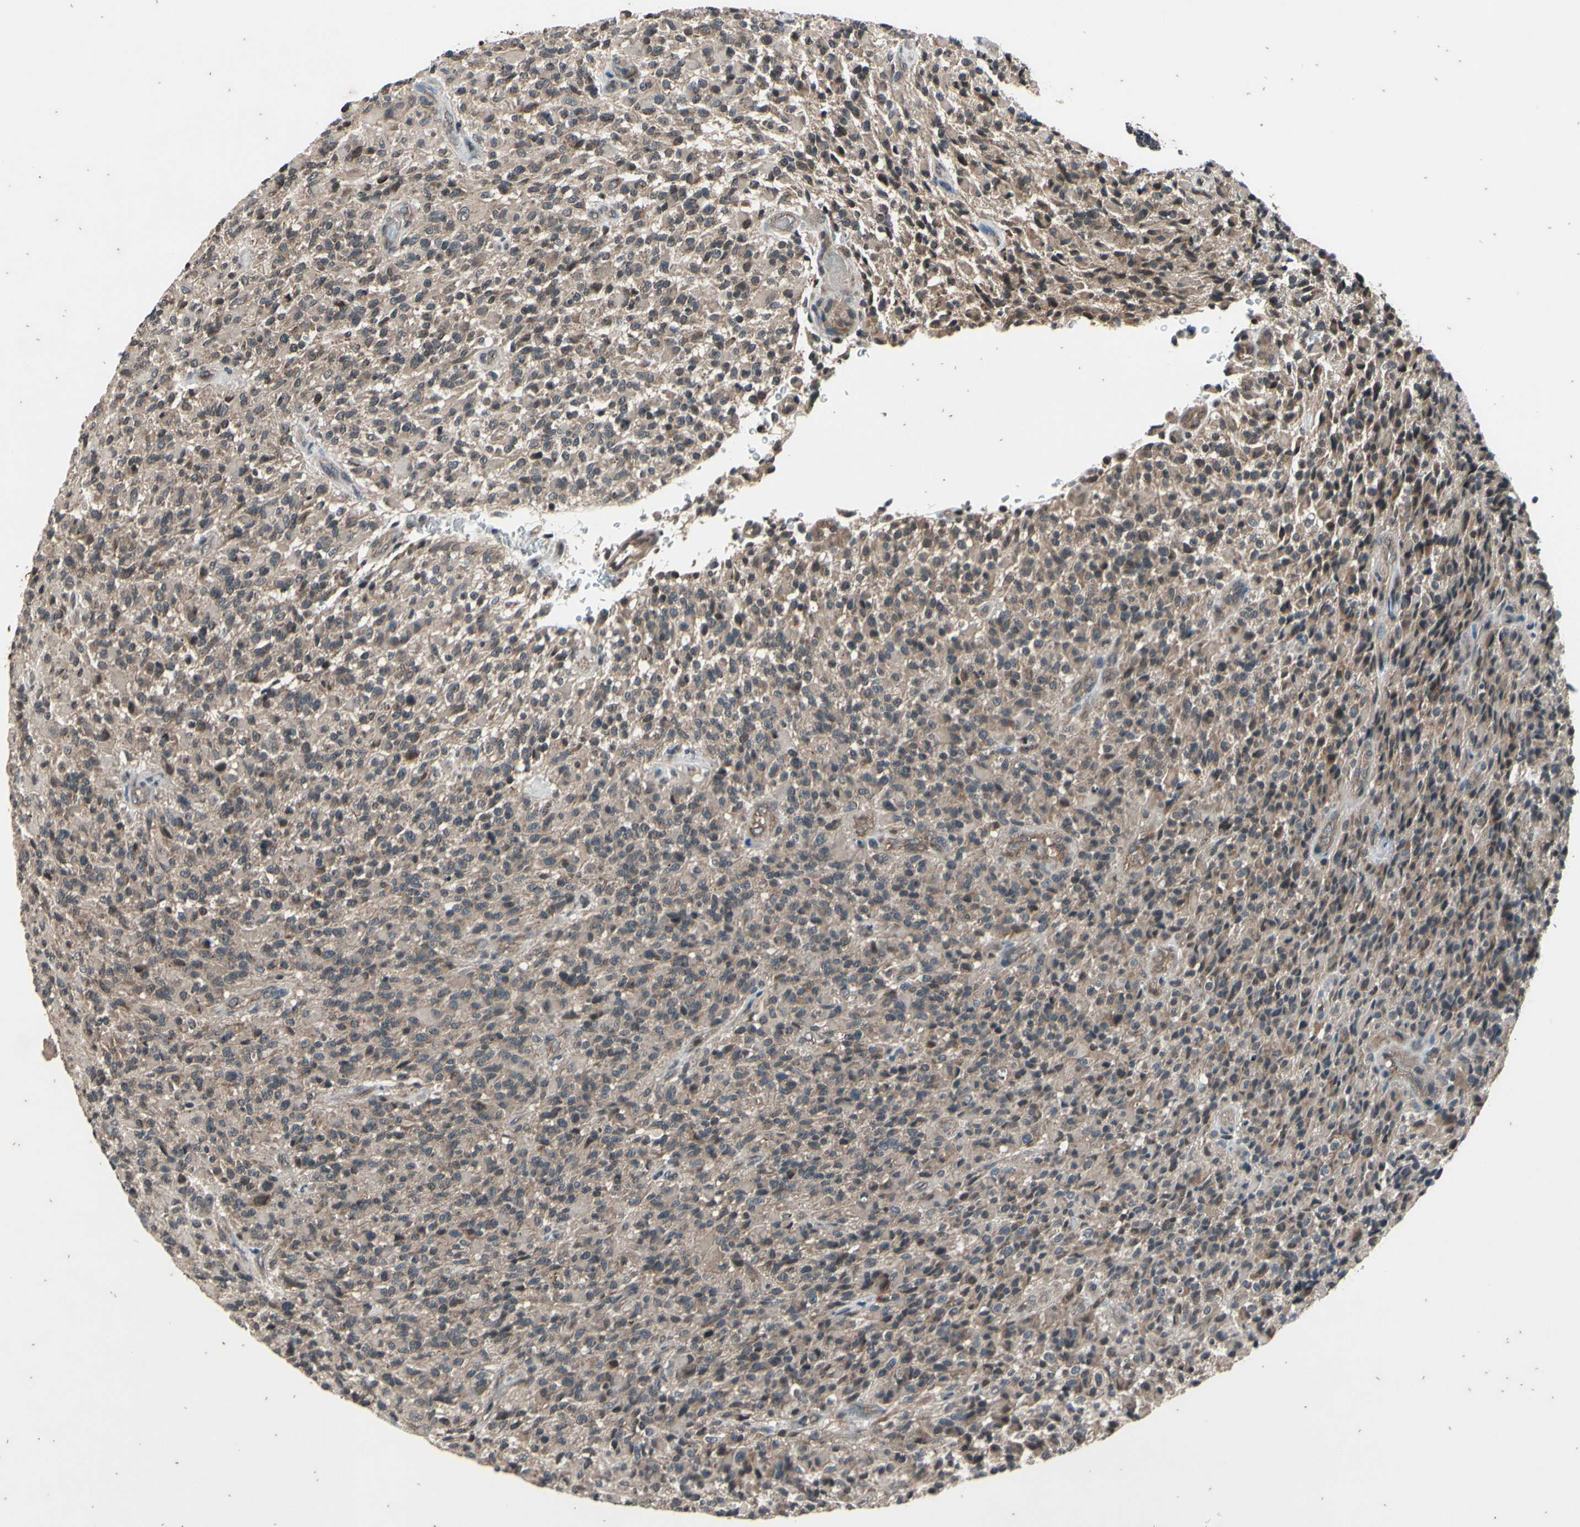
{"staining": {"intensity": "weak", "quantity": ">75%", "location": "cytoplasmic/membranous"}, "tissue": "glioma", "cell_type": "Tumor cells", "image_type": "cancer", "snomed": [{"axis": "morphology", "description": "Glioma, malignant, High grade"}, {"axis": "topography", "description": "Brain"}], "caption": "Tumor cells show weak cytoplasmic/membranous expression in approximately >75% of cells in glioma. The staining was performed using DAB to visualize the protein expression in brown, while the nuclei were stained in blue with hematoxylin (Magnification: 20x).", "gene": "MBTPS2", "patient": {"sex": "male", "age": 71}}